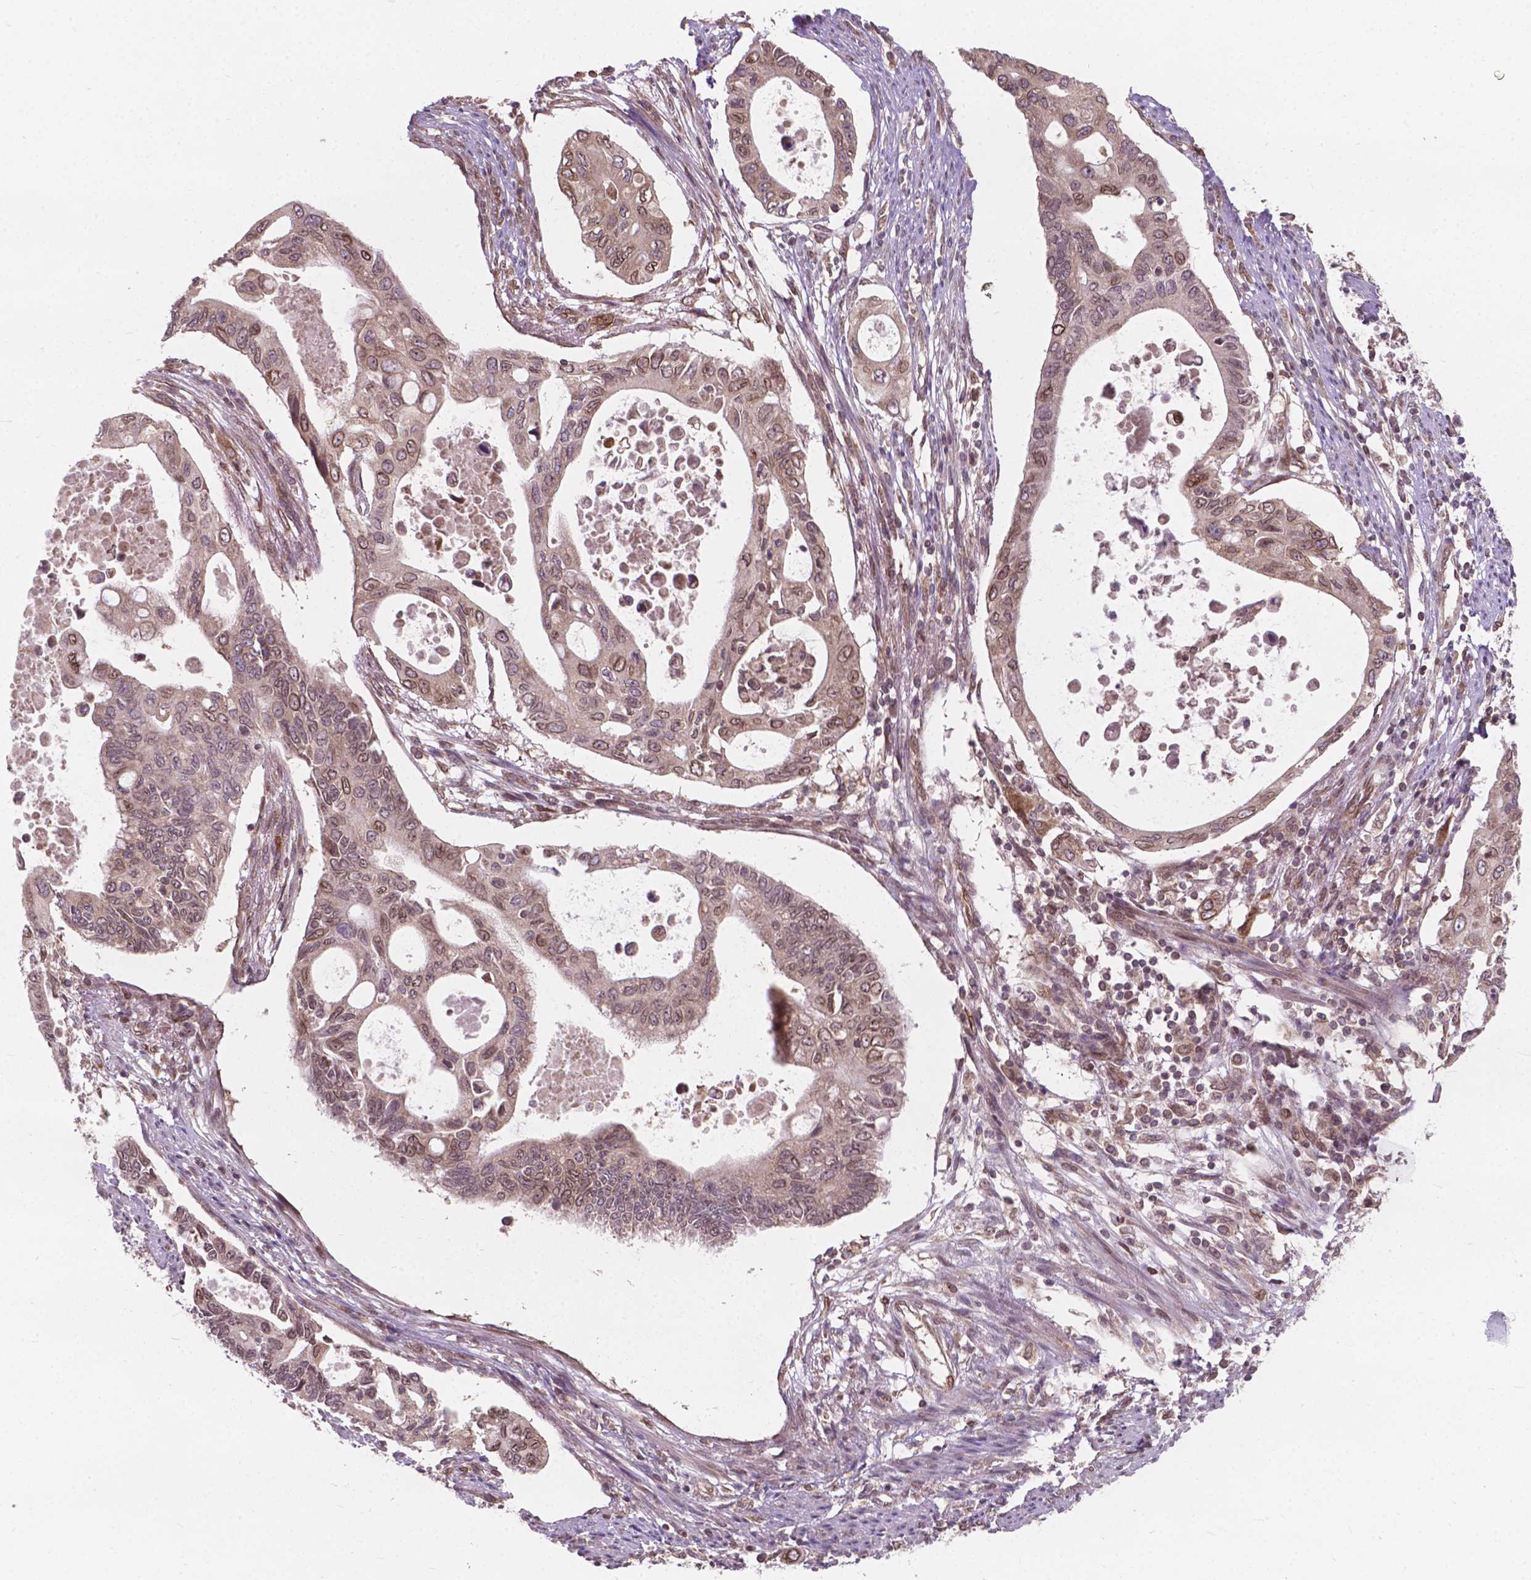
{"staining": {"intensity": "weak", "quantity": ">75%", "location": "cytoplasmic/membranous,nuclear"}, "tissue": "pancreatic cancer", "cell_type": "Tumor cells", "image_type": "cancer", "snomed": [{"axis": "morphology", "description": "Adenocarcinoma, NOS"}, {"axis": "topography", "description": "Pancreas"}], "caption": "IHC photomicrograph of pancreatic cancer stained for a protein (brown), which exhibits low levels of weak cytoplasmic/membranous and nuclear expression in approximately >75% of tumor cells.", "gene": "MRPL33", "patient": {"sex": "female", "age": 63}}